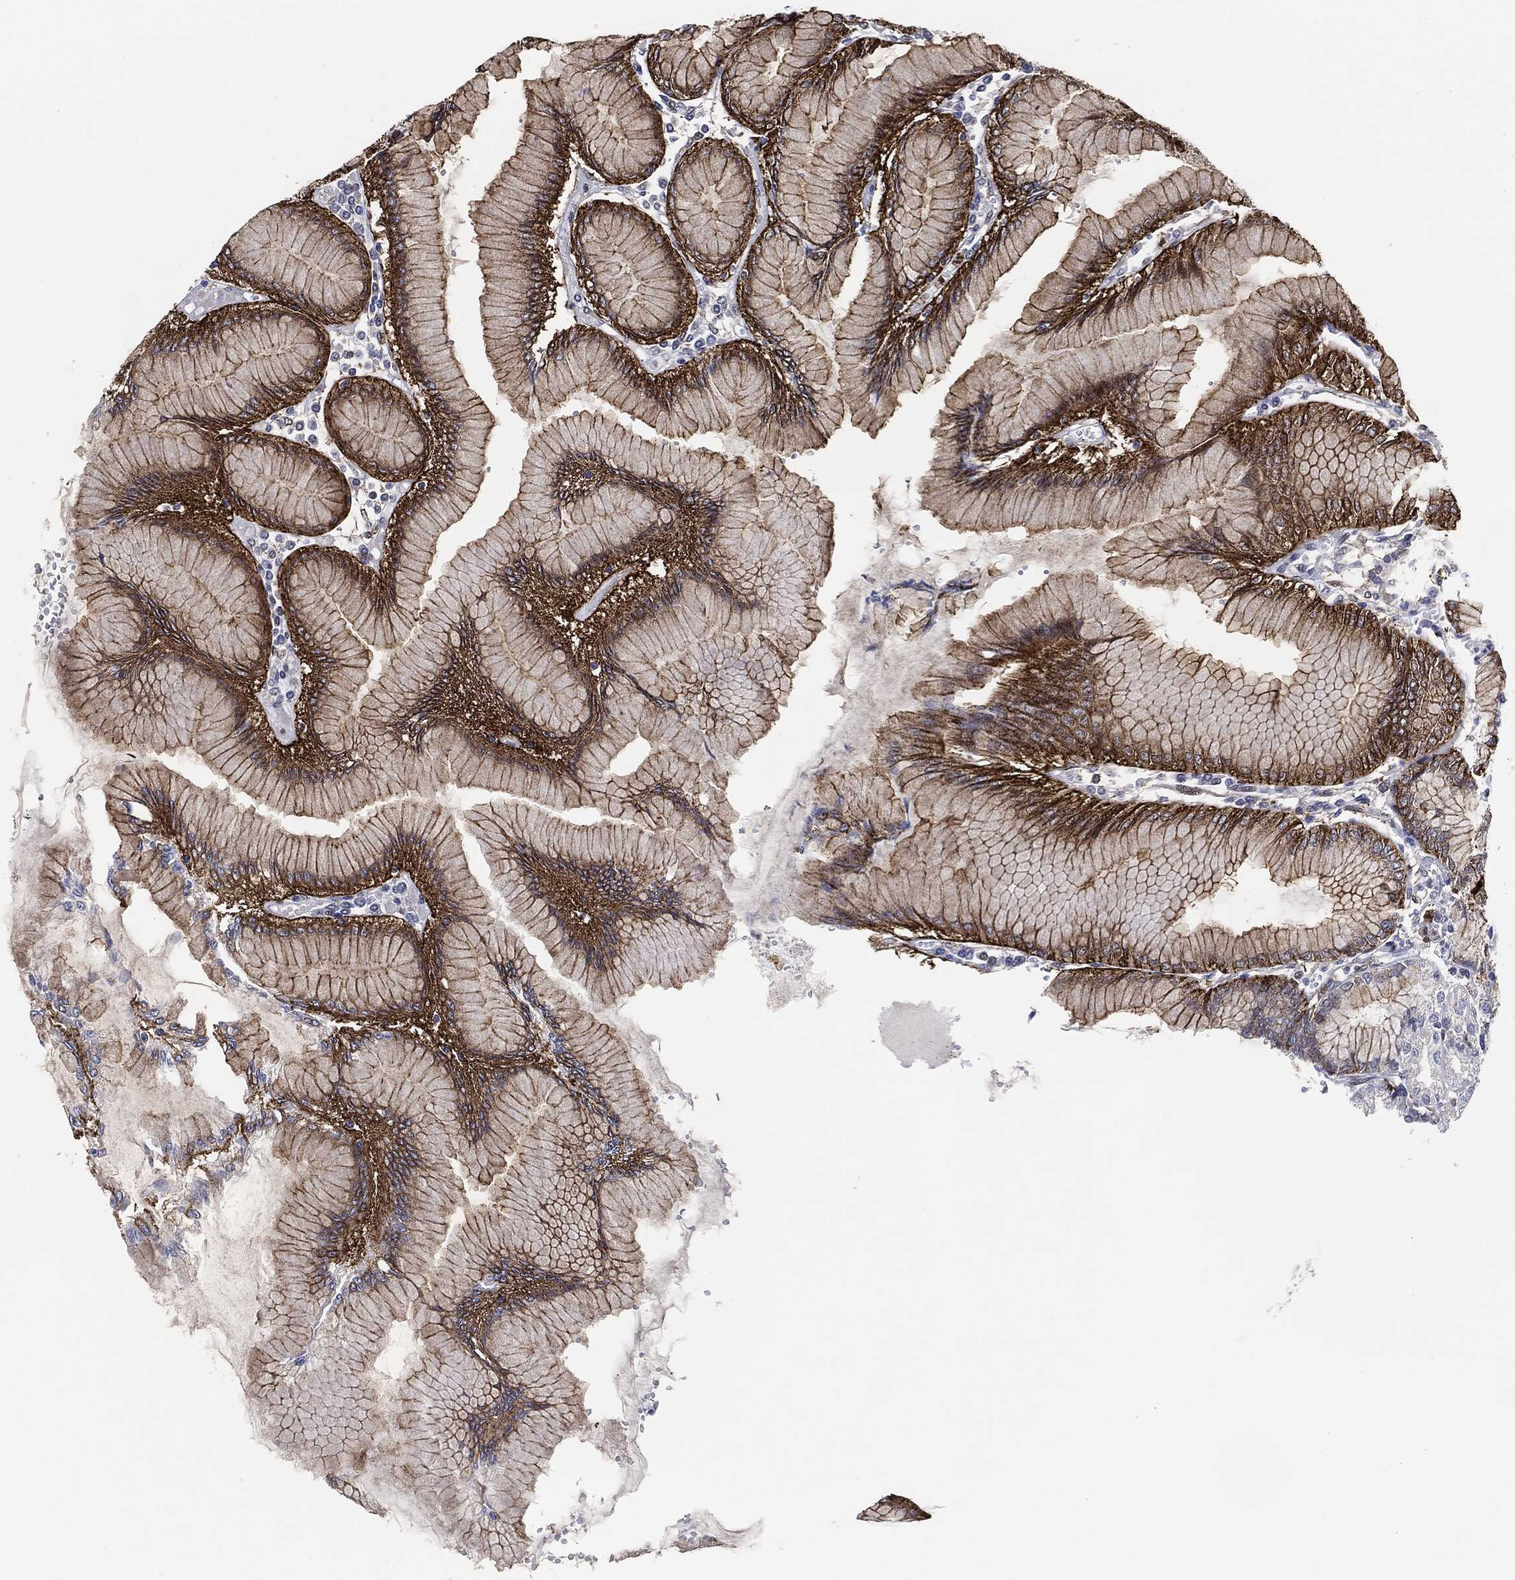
{"staining": {"intensity": "strong", "quantity": "<25%", "location": "cytoplasmic/membranous"}, "tissue": "stomach", "cell_type": "Glandular cells", "image_type": "normal", "snomed": [{"axis": "morphology", "description": "Normal tissue, NOS"}, {"axis": "topography", "description": "Skeletal muscle"}, {"axis": "topography", "description": "Stomach"}], "caption": "Immunohistochemical staining of normal stomach exhibits <25% levels of strong cytoplasmic/membranous protein staining in about <25% of glandular cells.", "gene": "NANOS3", "patient": {"sex": "female", "age": 57}}